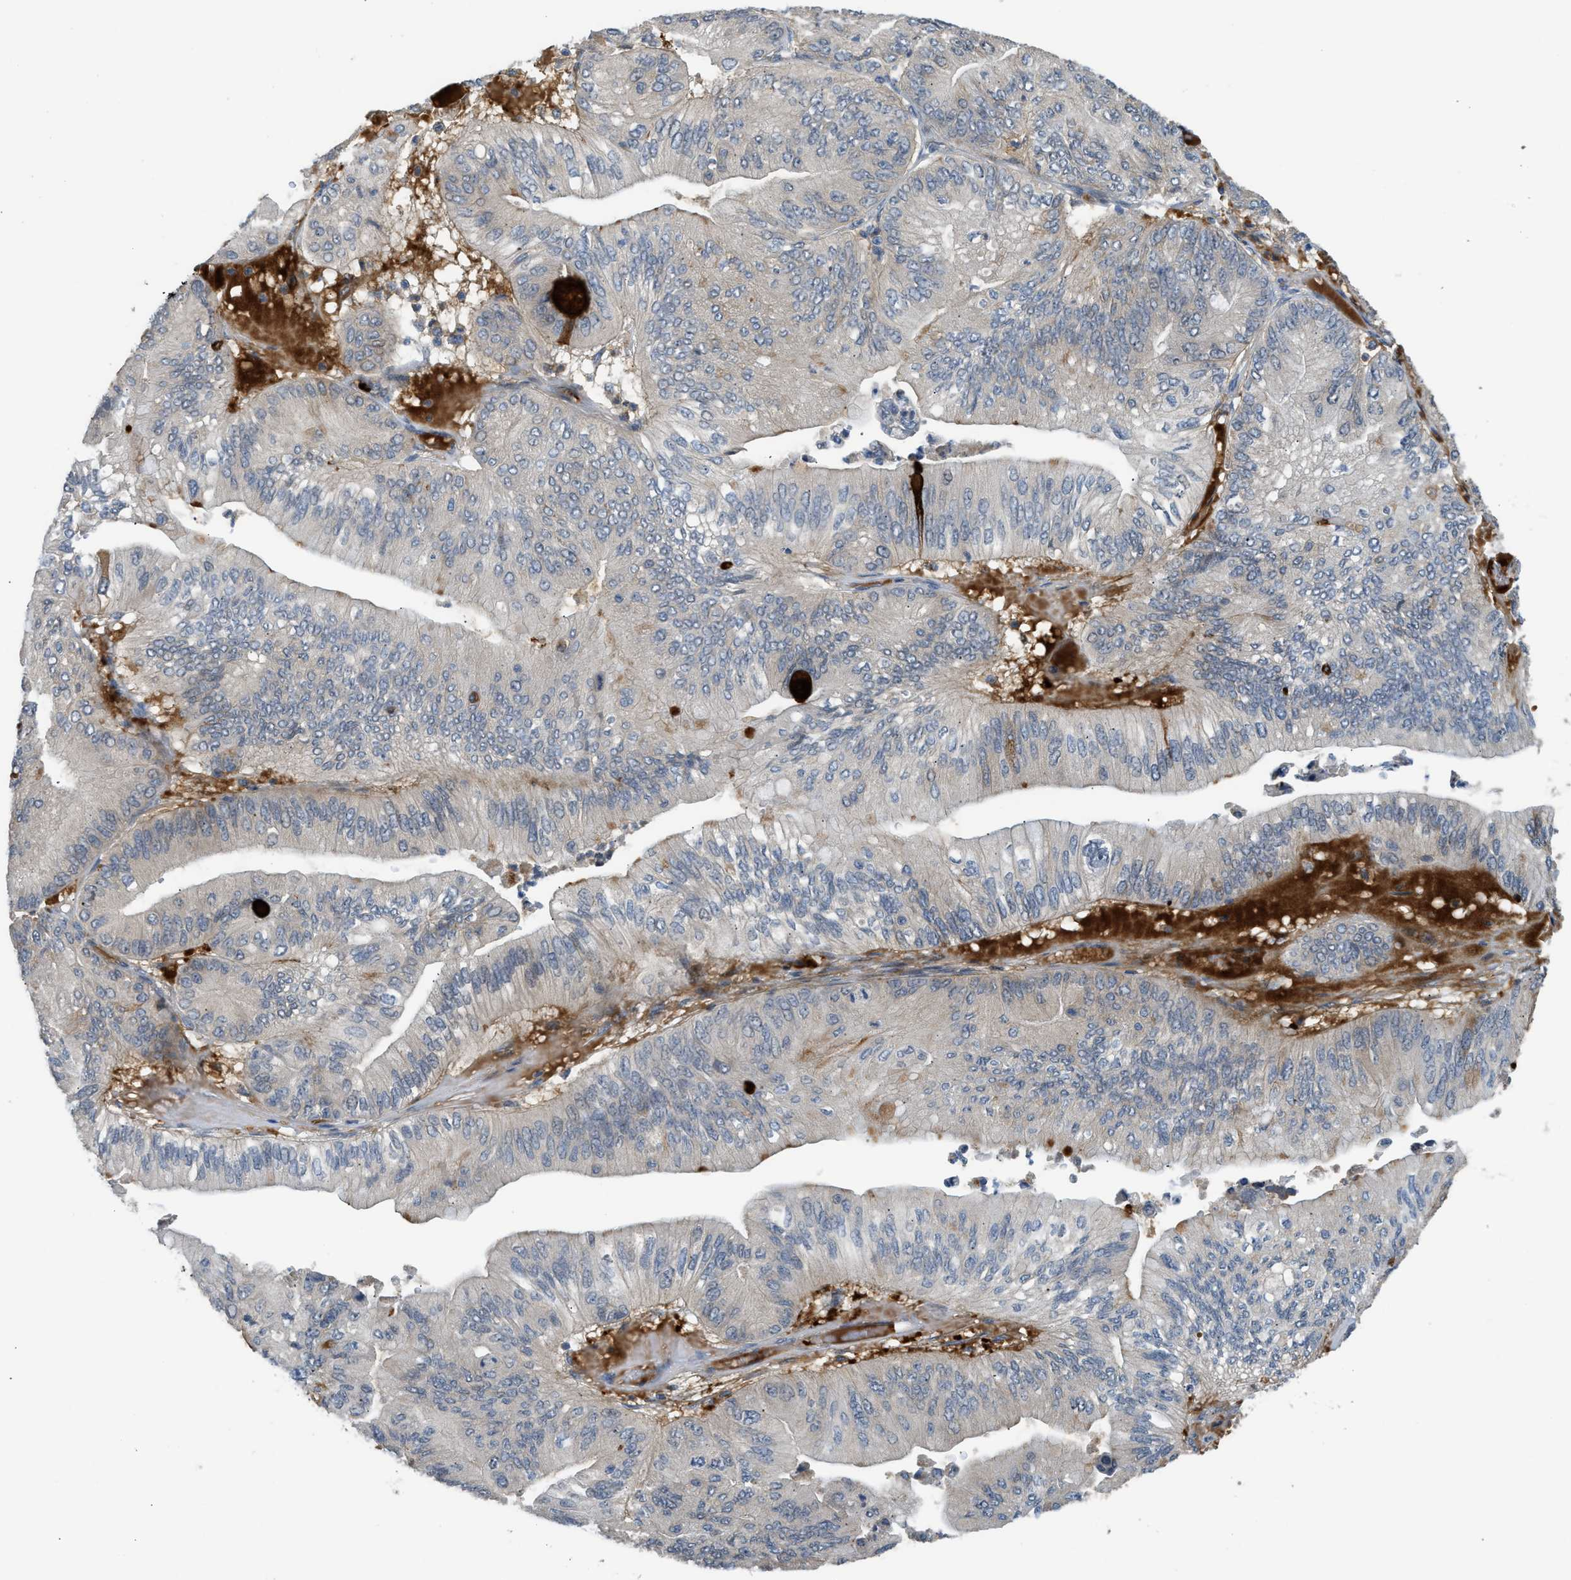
{"staining": {"intensity": "weak", "quantity": "<25%", "location": "cytoplasmic/membranous"}, "tissue": "ovarian cancer", "cell_type": "Tumor cells", "image_type": "cancer", "snomed": [{"axis": "morphology", "description": "Cystadenocarcinoma, mucinous, NOS"}, {"axis": "topography", "description": "Ovary"}], "caption": "High power microscopy image of an immunohistochemistry micrograph of ovarian mucinous cystadenocarcinoma, revealing no significant staining in tumor cells. (Stains: DAB immunohistochemistry with hematoxylin counter stain, Microscopy: brightfield microscopy at high magnification).", "gene": "RHBDF2", "patient": {"sex": "female", "age": 61}}